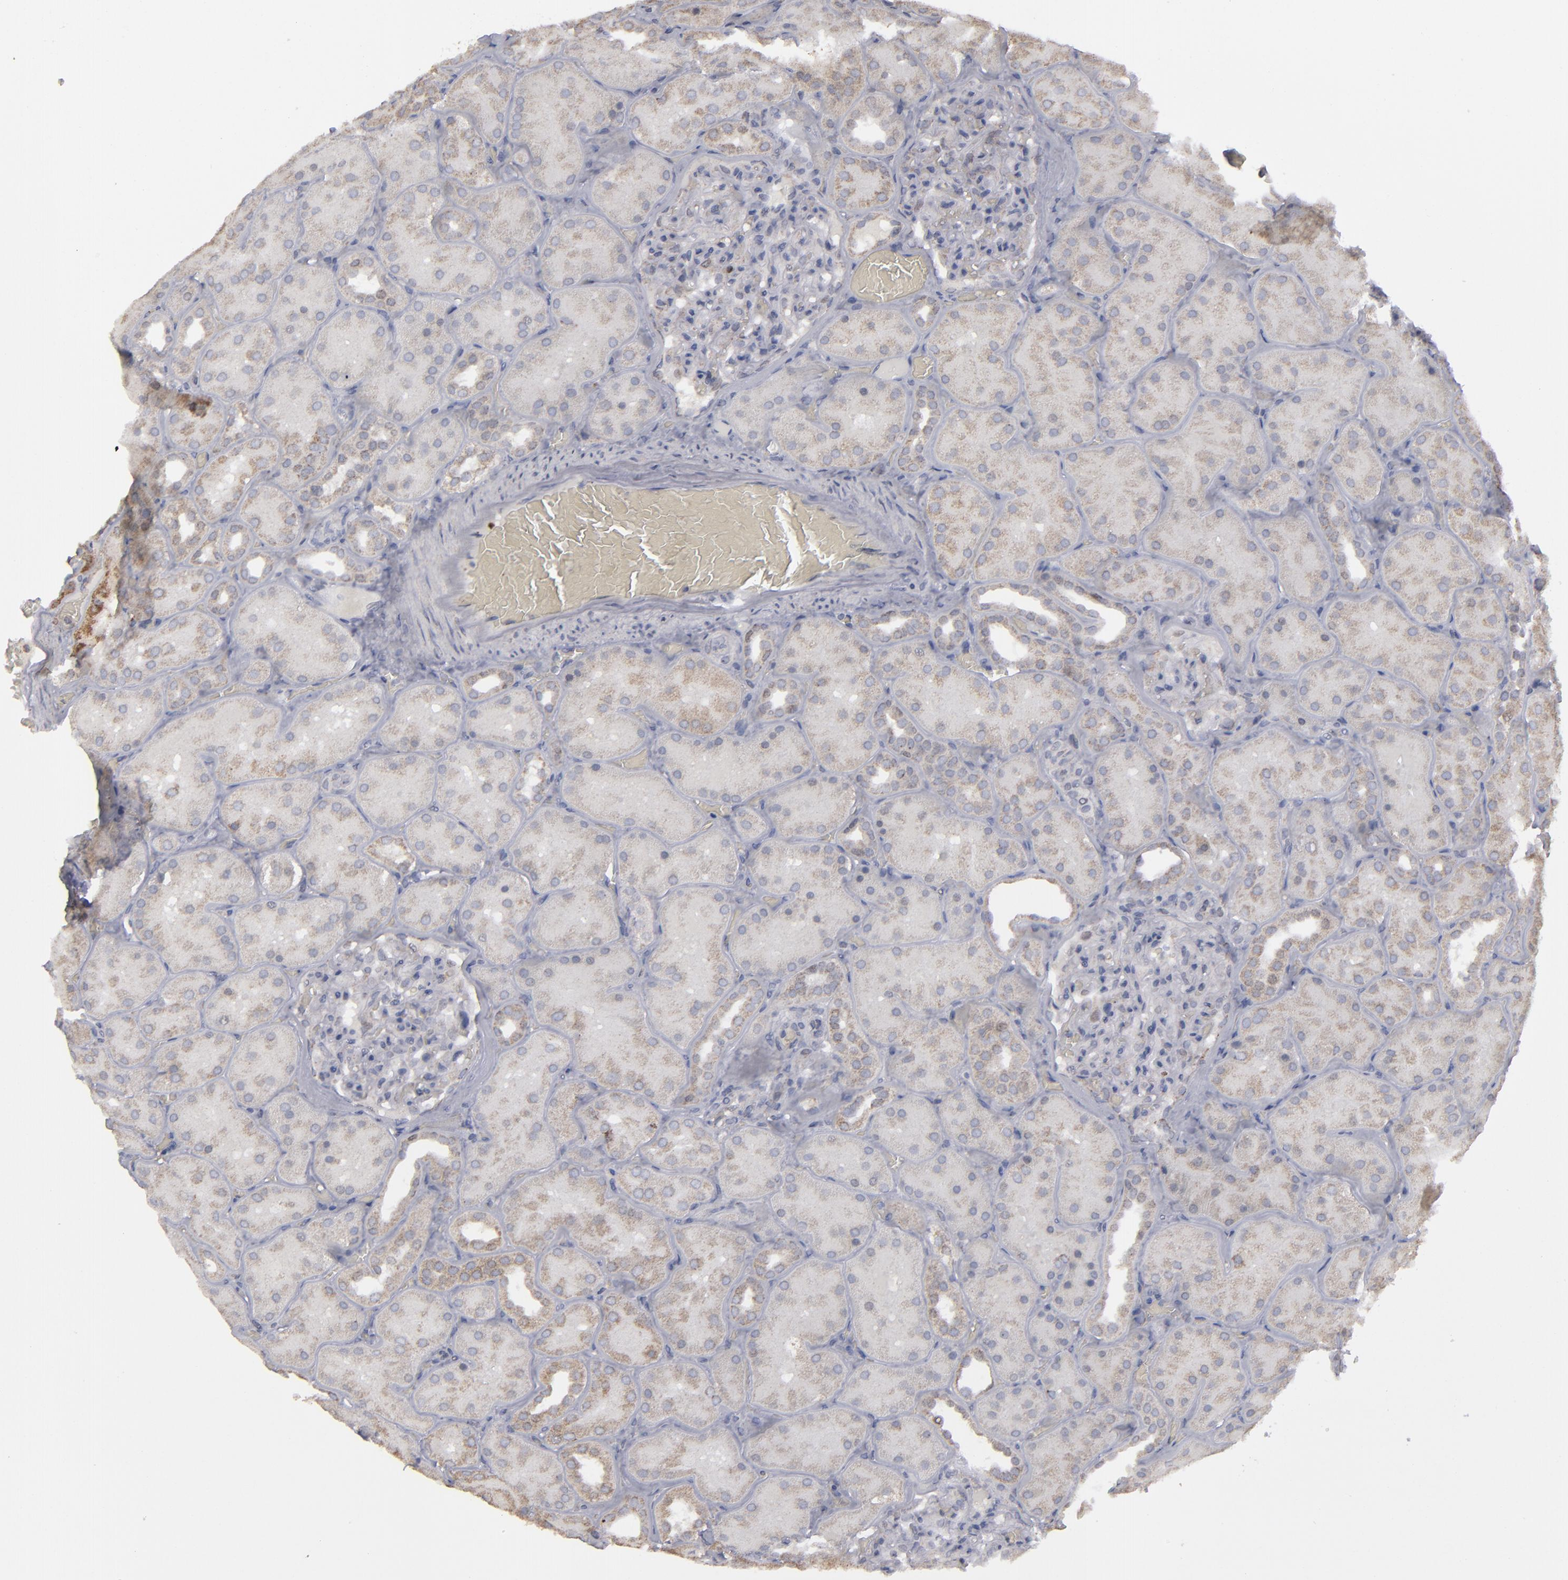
{"staining": {"intensity": "weak", "quantity": "<25%", "location": "cytoplasmic/membranous"}, "tissue": "kidney", "cell_type": "Cells in glomeruli", "image_type": "normal", "snomed": [{"axis": "morphology", "description": "Normal tissue, NOS"}, {"axis": "topography", "description": "Kidney"}], "caption": "An immunohistochemistry histopathology image of benign kidney is shown. There is no staining in cells in glomeruli of kidney. (DAB IHC visualized using brightfield microscopy, high magnification).", "gene": "MYOM2", "patient": {"sex": "male", "age": 28}}